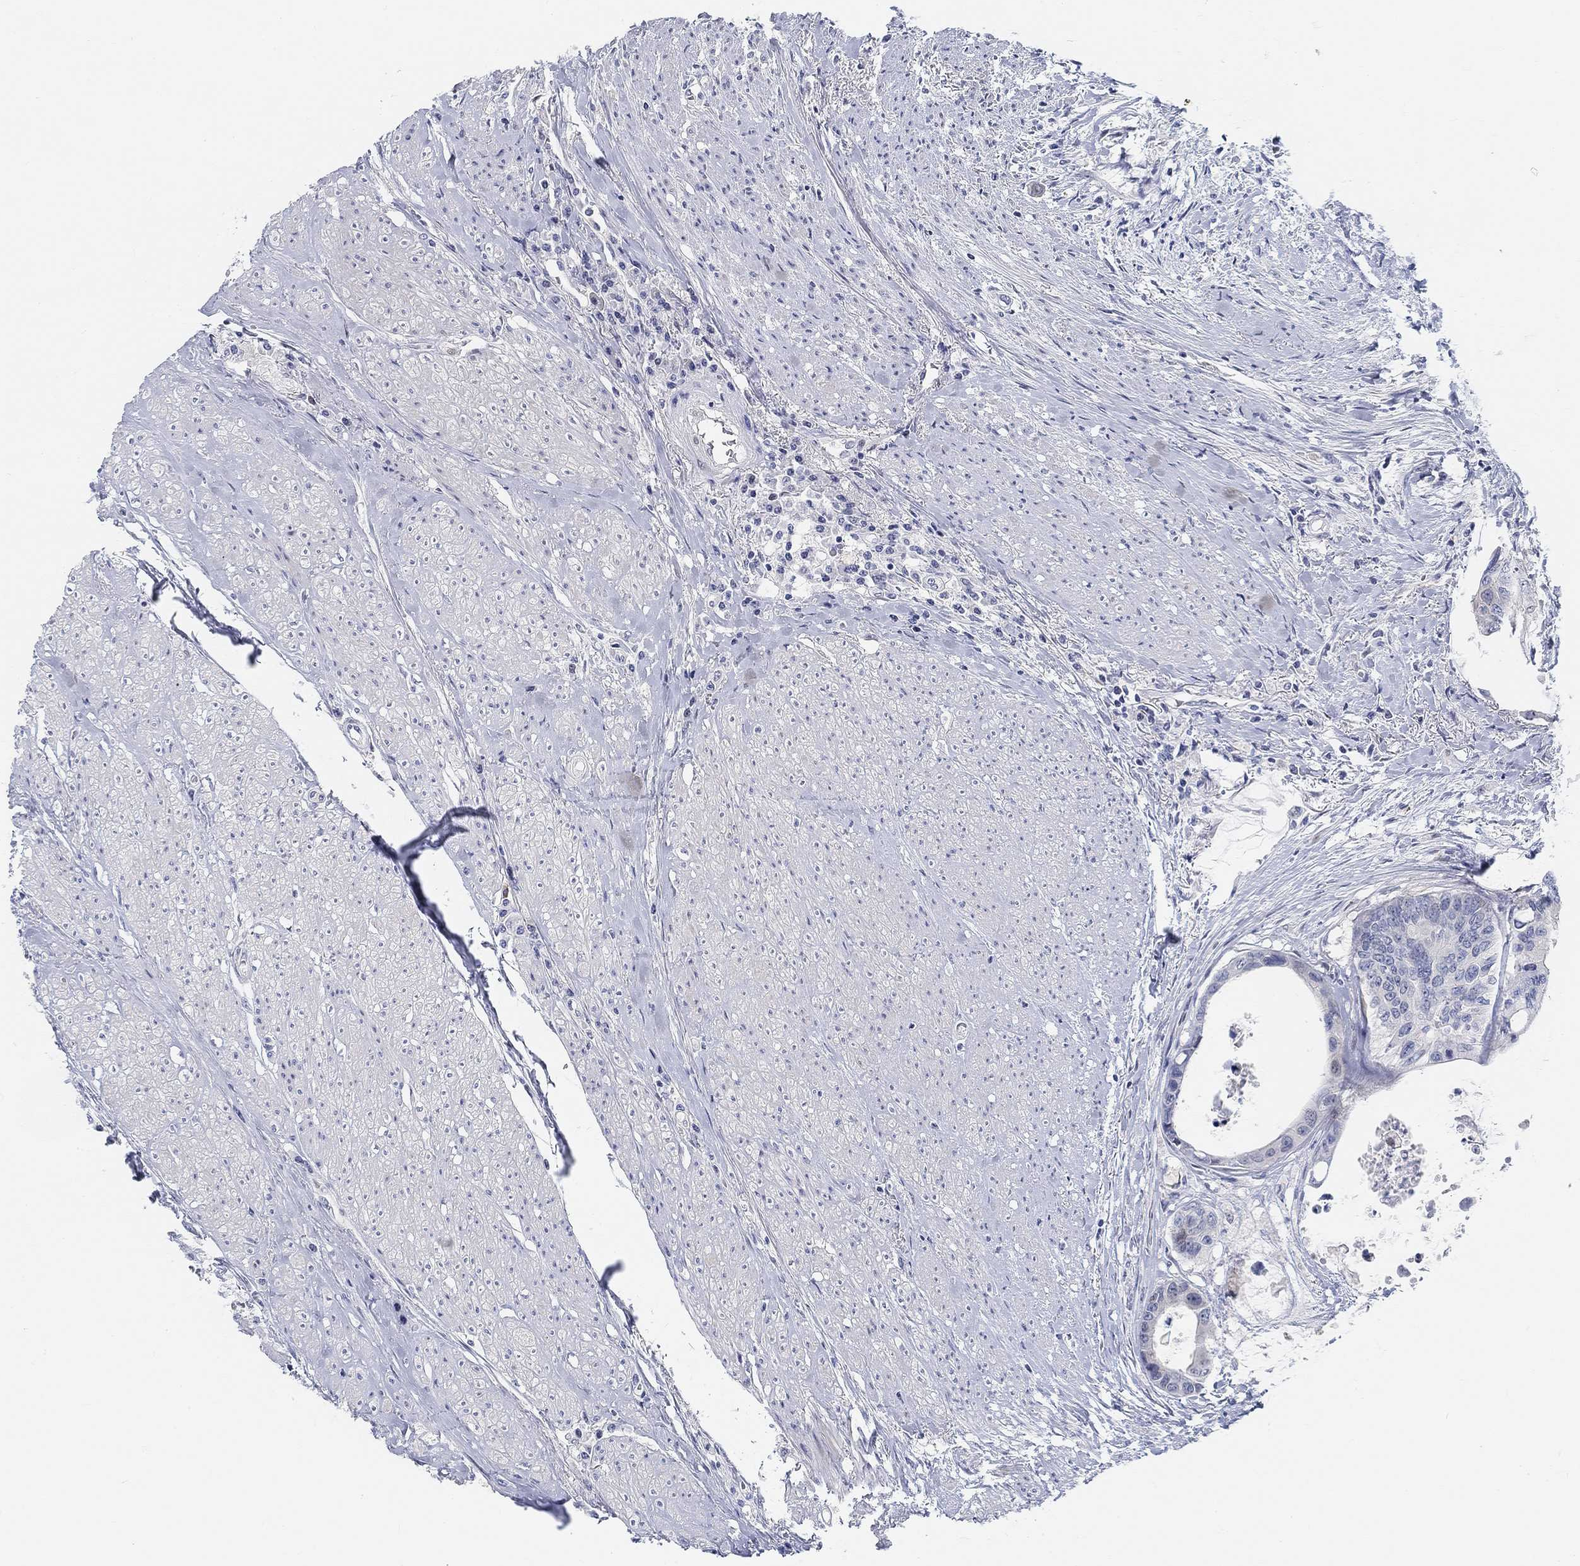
{"staining": {"intensity": "negative", "quantity": "none", "location": "none"}, "tissue": "colorectal cancer", "cell_type": "Tumor cells", "image_type": "cancer", "snomed": [{"axis": "morphology", "description": "Adenocarcinoma, NOS"}, {"axis": "topography", "description": "Rectum"}], "caption": "There is no significant expression in tumor cells of colorectal adenocarcinoma.", "gene": "SNTG2", "patient": {"sex": "male", "age": 59}}